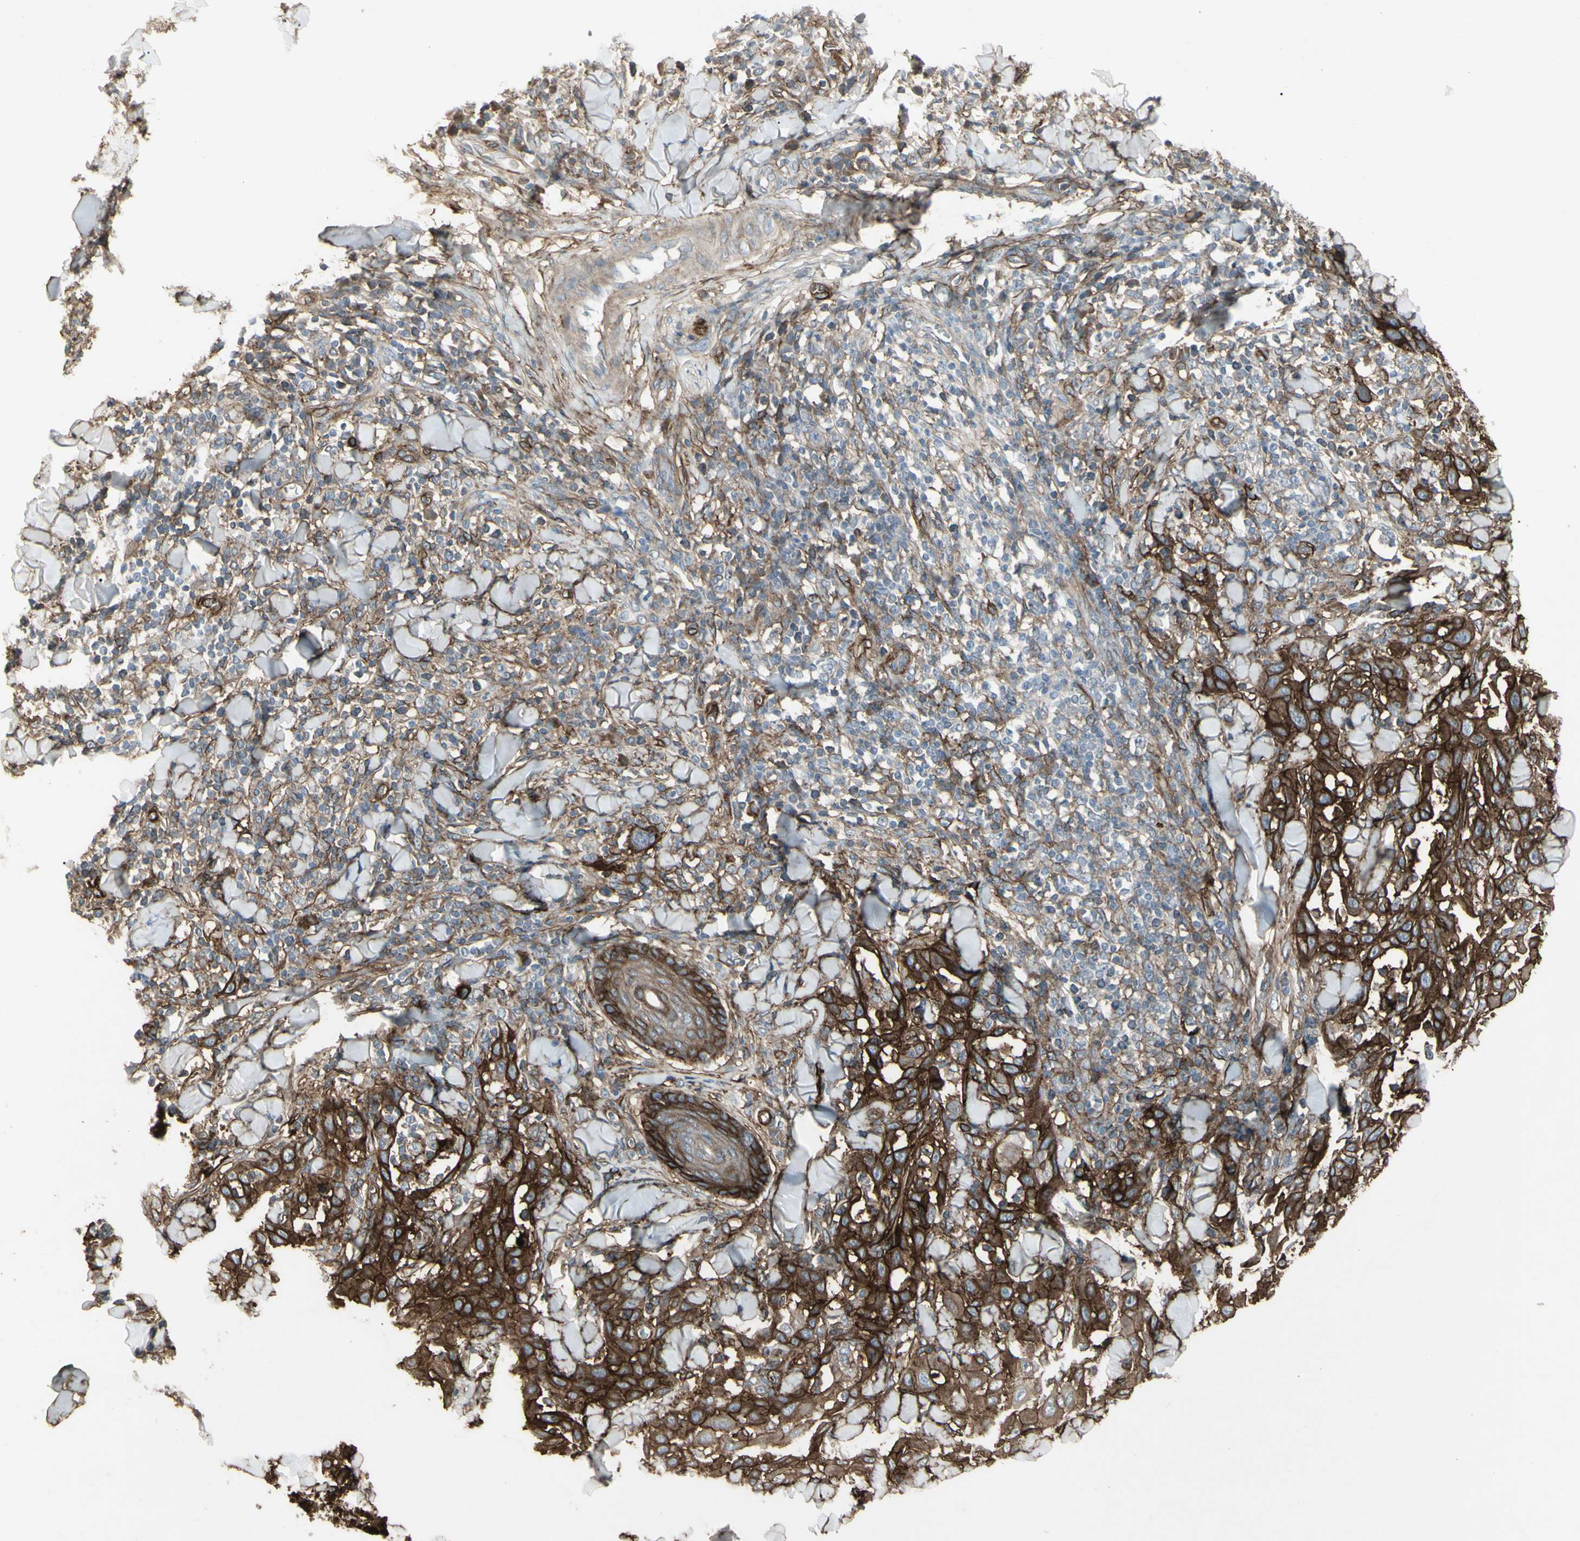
{"staining": {"intensity": "strong", "quantity": ">75%", "location": "cytoplasmic/membranous"}, "tissue": "skin cancer", "cell_type": "Tumor cells", "image_type": "cancer", "snomed": [{"axis": "morphology", "description": "Squamous cell carcinoma, NOS"}, {"axis": "topography", "description": "Skin"}], "caption": "The photomicrograph exhibits a brown stain indicating the presence of a protein in the cytoplasmic/membranous of tumor cells in skin cancer (squamous cell carcinoma). The protein is stained brown, and the nuclei are stained in blue (DAB IHC with brightfield microscopy, high magnification).", "gene": "CD276", "patient": {"sex": "male", "age": 24}}